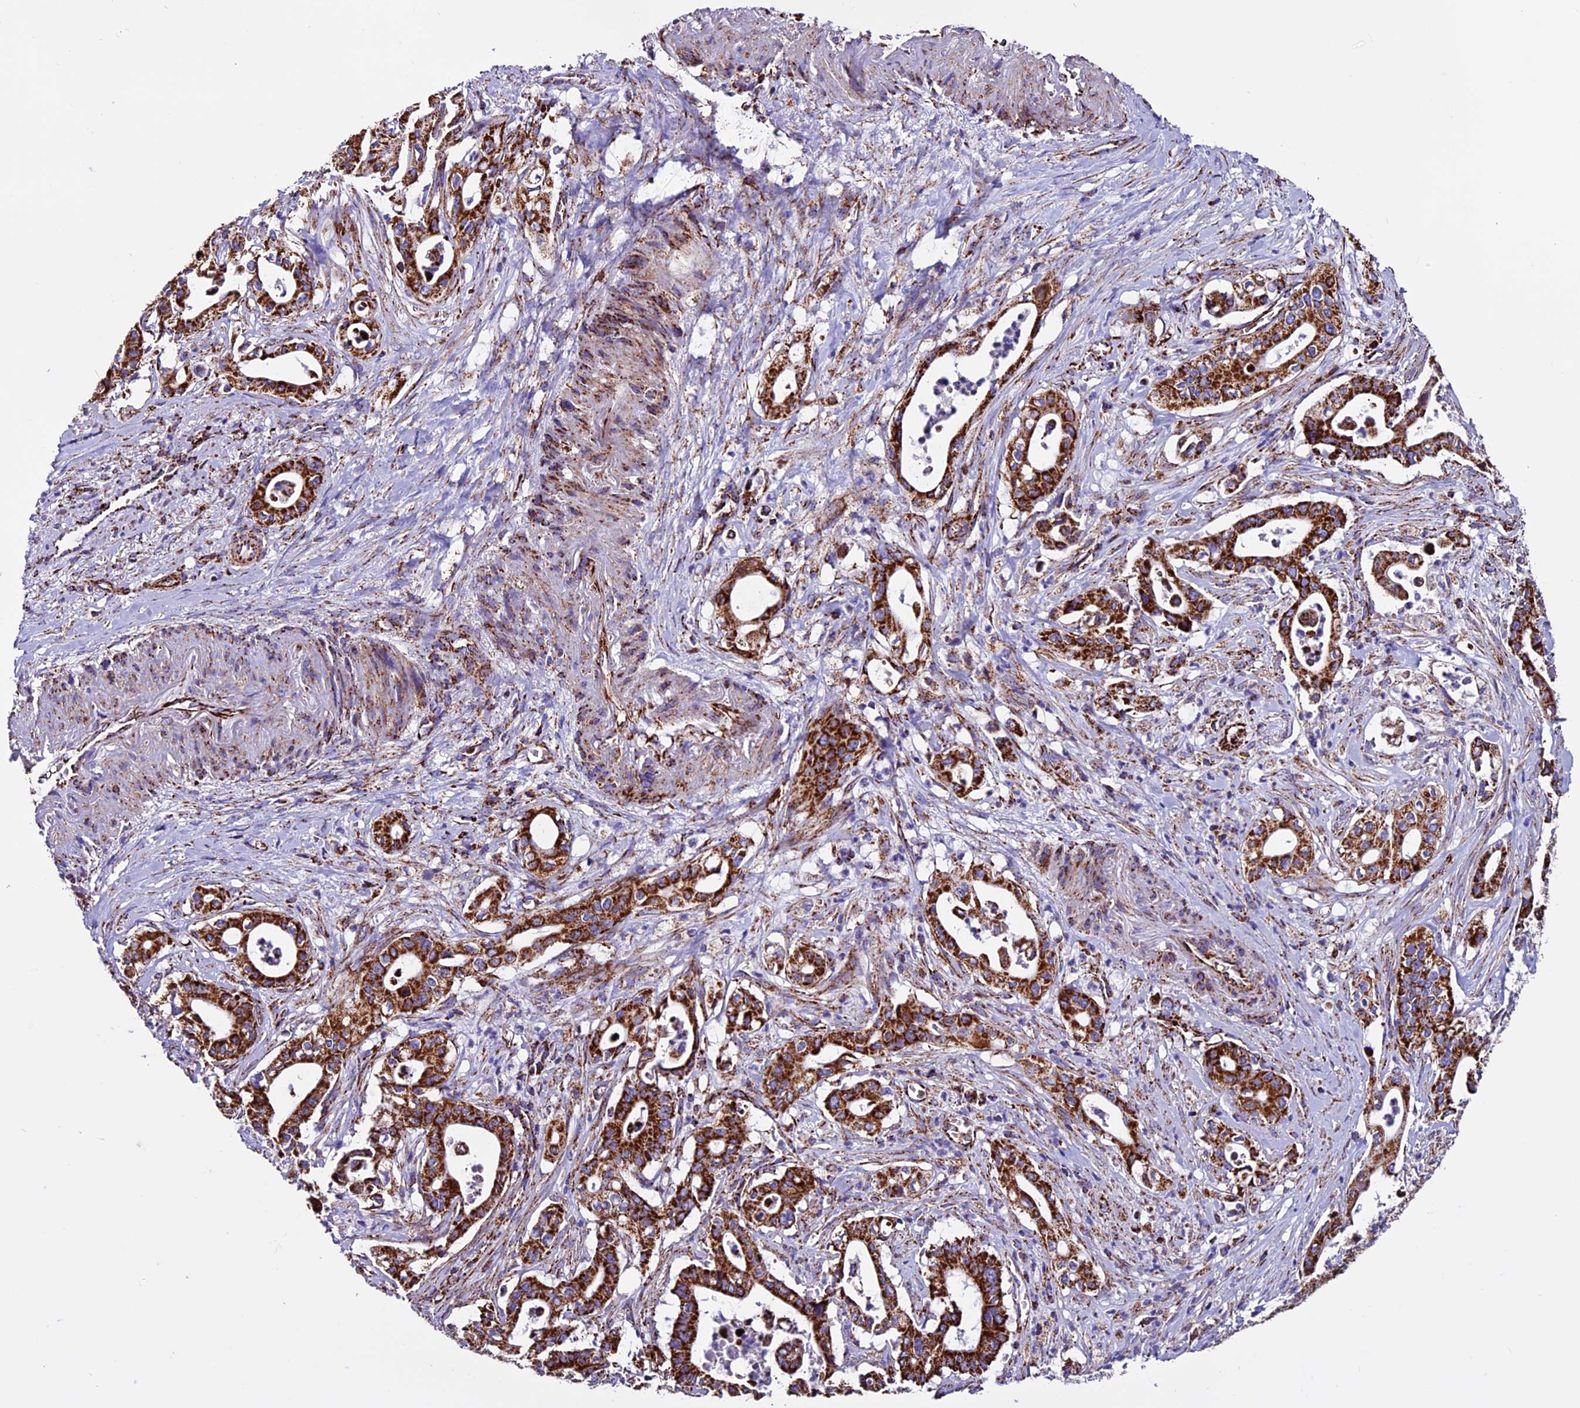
{"staining": {"intensity": "strong", "quantity": ">75%", "location": "cytoplasmic/membranous"}, "tissue": "pancreatic cancer", "cell_type": "Tumor cells", "image_type": "cancer", "snomed": [{"axis": "morphology", "description": "Adenocarcinoma, NOS"}, {"axis": "topography", "description": "Pancreas"}], "caption": "Pancreatic cancer was stained to show a protein in brown. There is high levels of strong cytoplasmic/membranous expression in approximately >75% of tumor cells. (IHC, brightfield microscopy, high magnification).", "gene": "CX3CL1", "patient": {"sex": "female", "age": 77}}